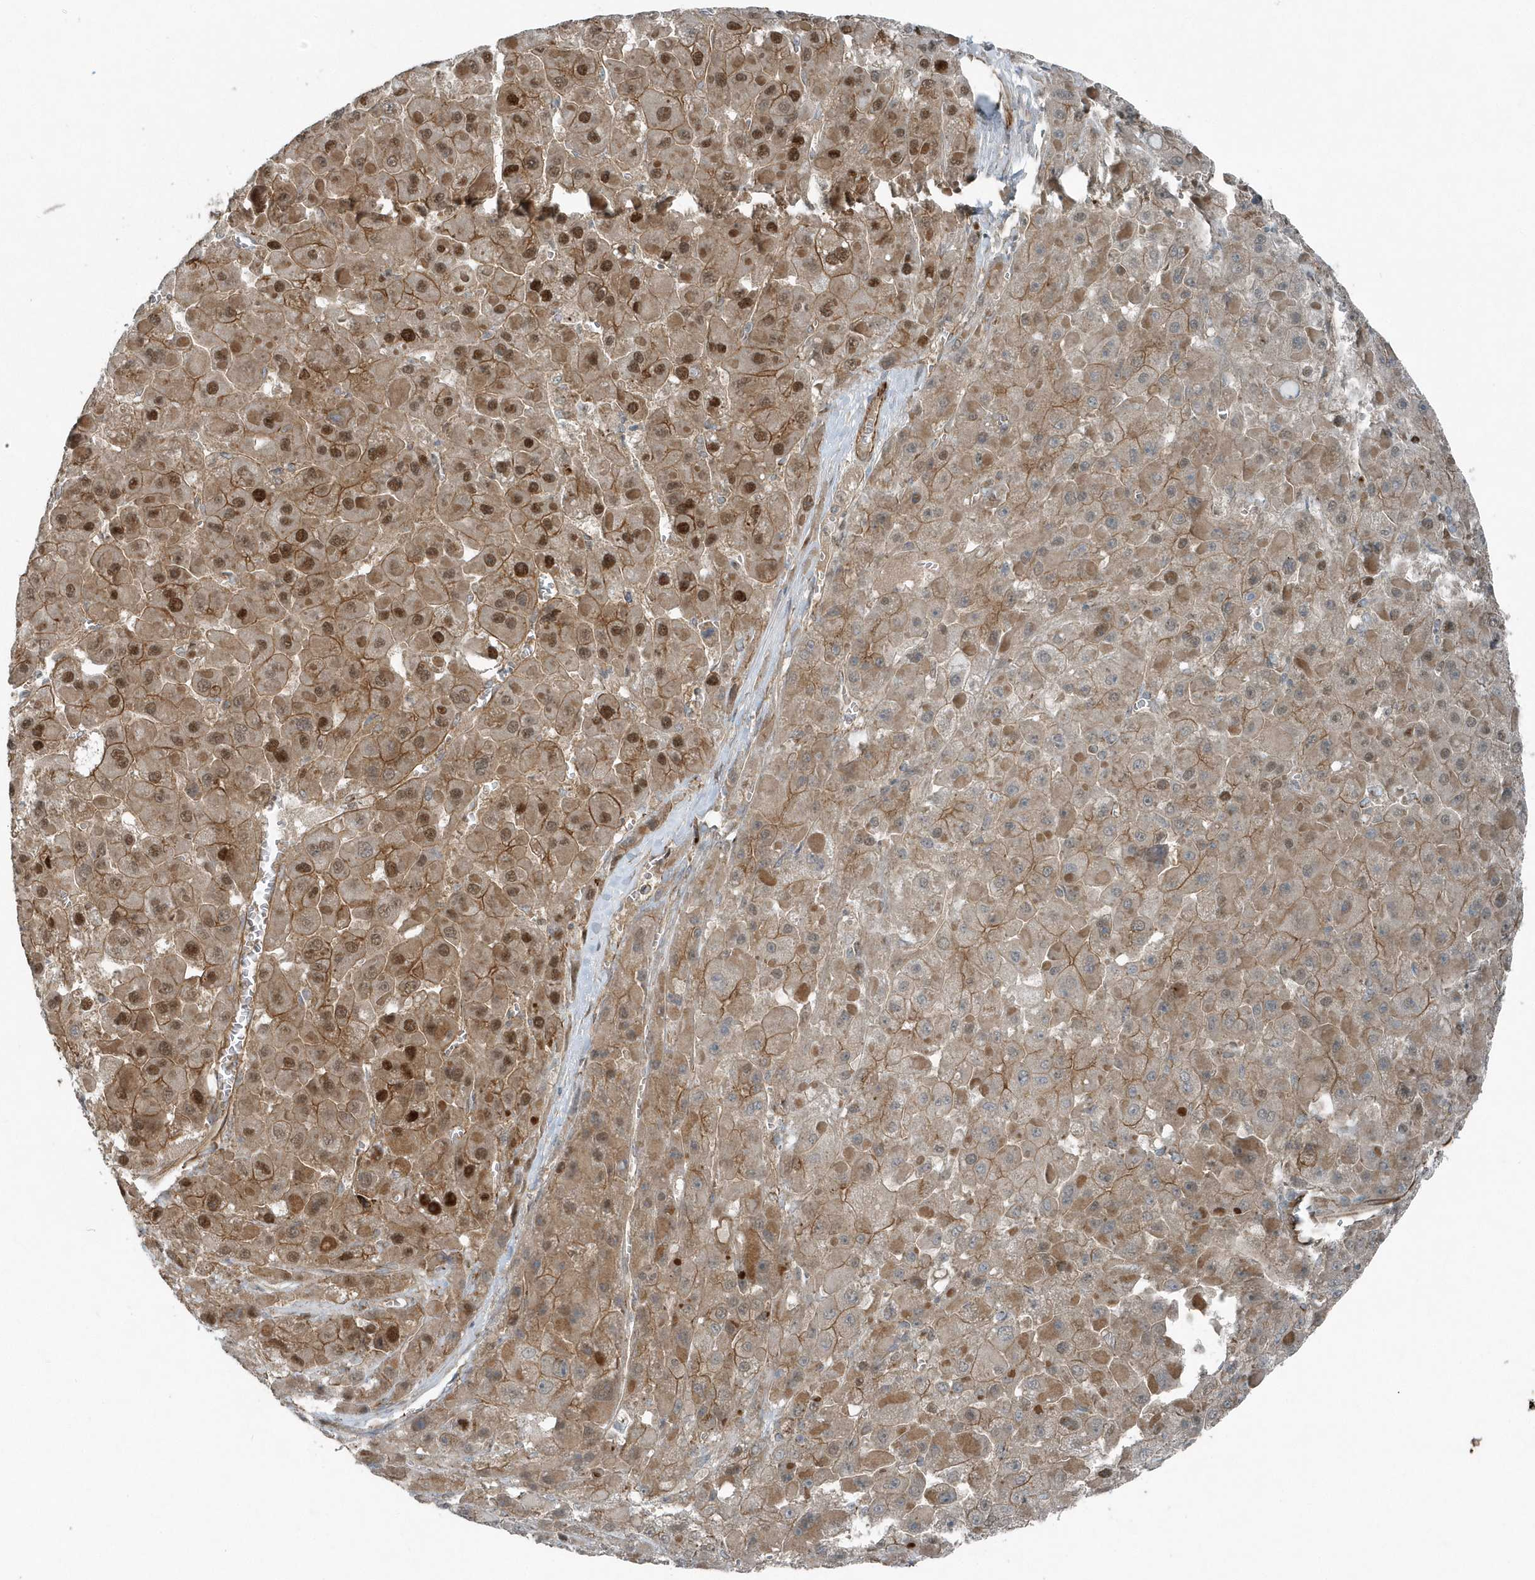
{"staining": {"intensity": "moderate", "quantity": ">75%", "location": "cytoplasmic/membranous,nuclear"}, "tissue": "liver cancer", "cell_type": "Tumor cells", "image_type": "cancer", "snomed": [{"axis": "morphology", "description": "Carcinoma, Hepatocellular, NOS"}, {"axis": "topography", "description": "Liver"}], "caption": "Protein analysis of liver cancer tissue displays moderate cytoplasmic/membranous and nuclear expression in about >75% of tumor cells.", "gene": "GCC2", "patient": {"sex": "female", "age": 73}}